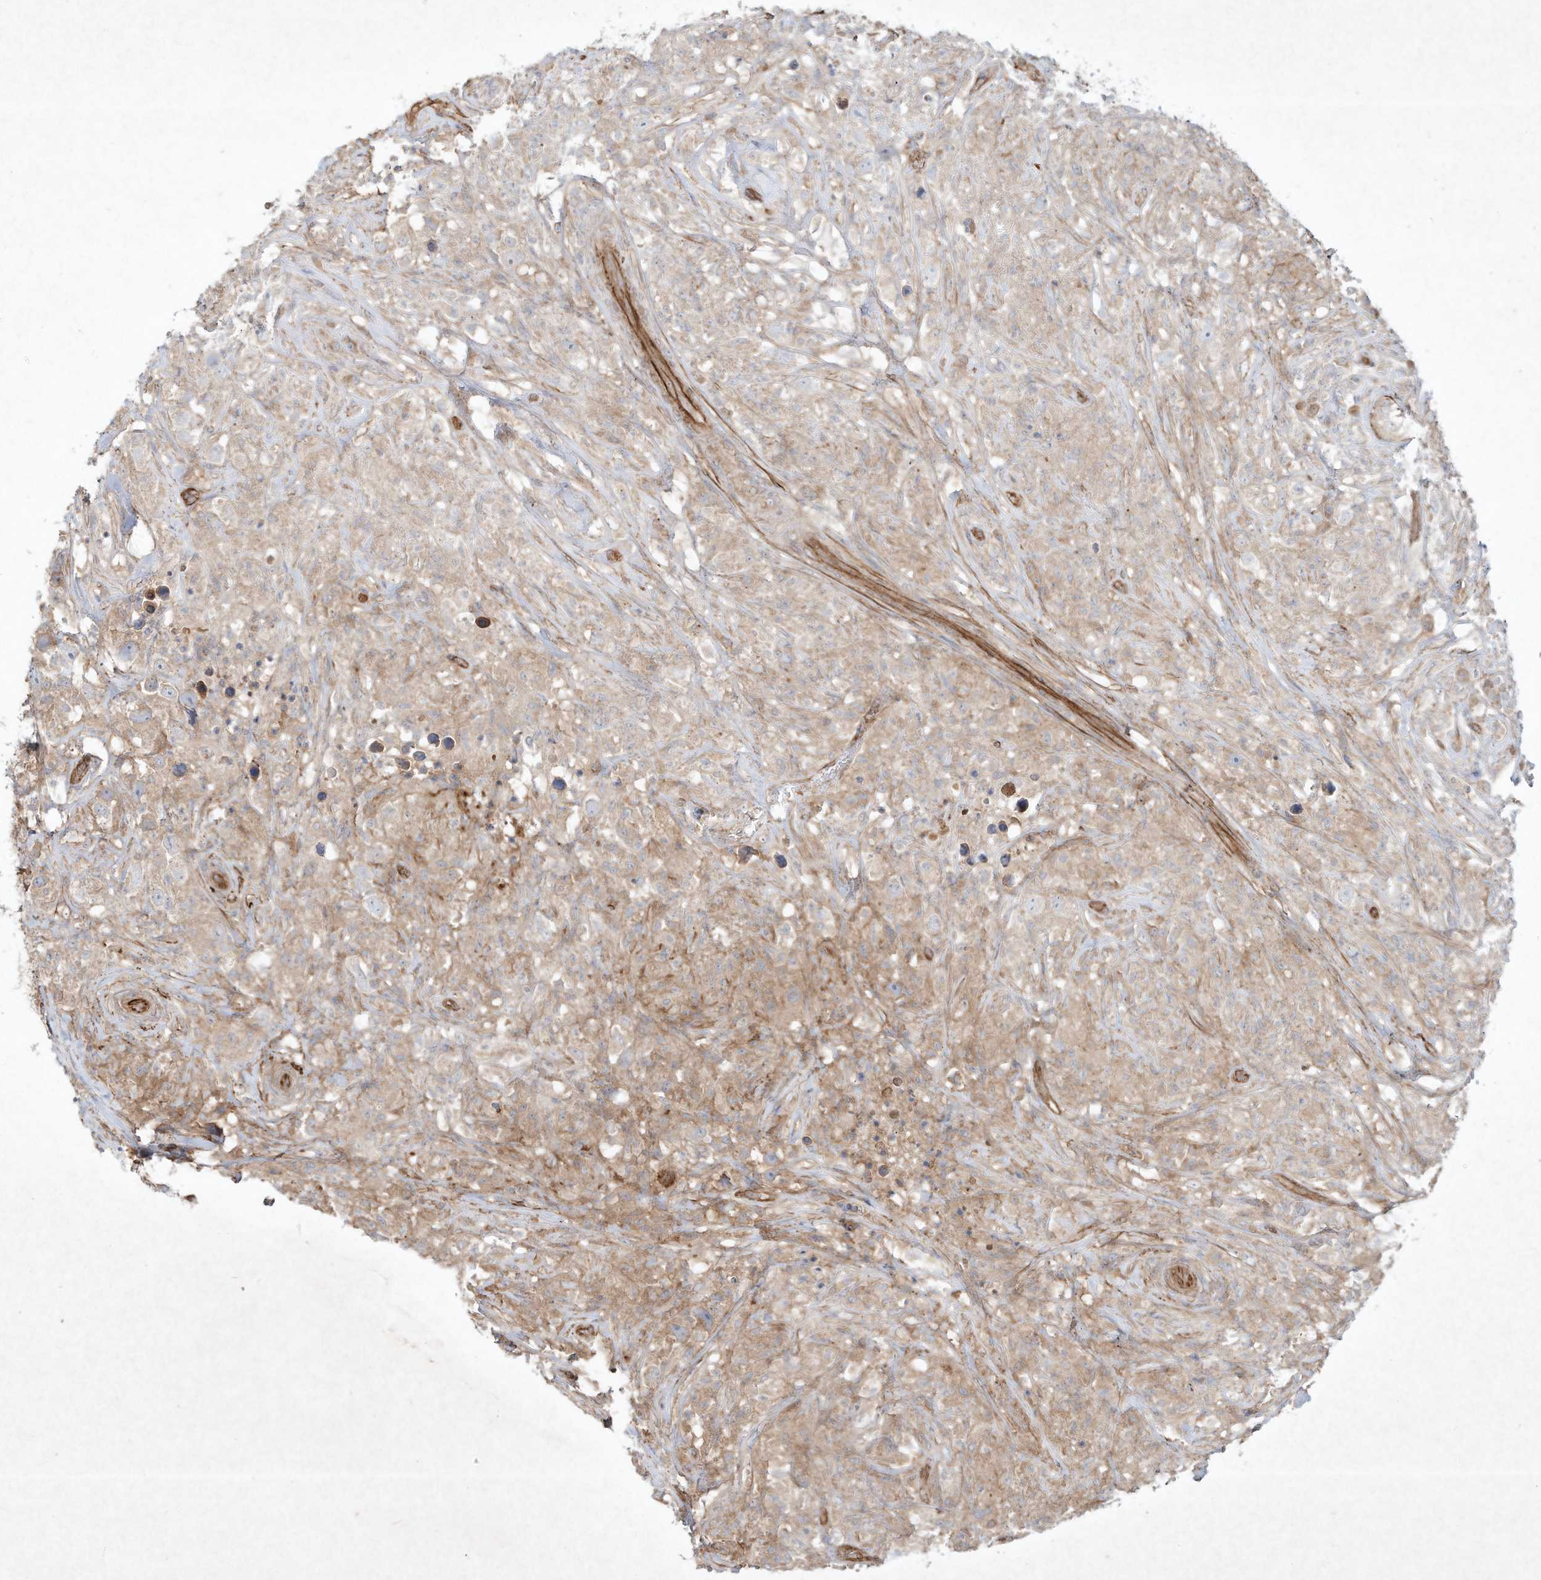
{"staining": {"intensity": "weak", "quantity": "25%-75%", "location": "cytoplasmic/membranous"}, "tissue": "testis cancer", "cell_type": "Tumor cells", "image_type": "cancer", "snomed": [{"axis": "morphology", "description": "Seminoma, NOS"}, {"axis": "topography", "description": "Testis"}], "caption": "Brown immunohistochemical staining in human testis cancer displays weak cytoplasmic/membranous expression in approximately 25%-75% of tumor cells.", "gene": "HTR5A", "patient": {"sex": "male", "age": 49}}